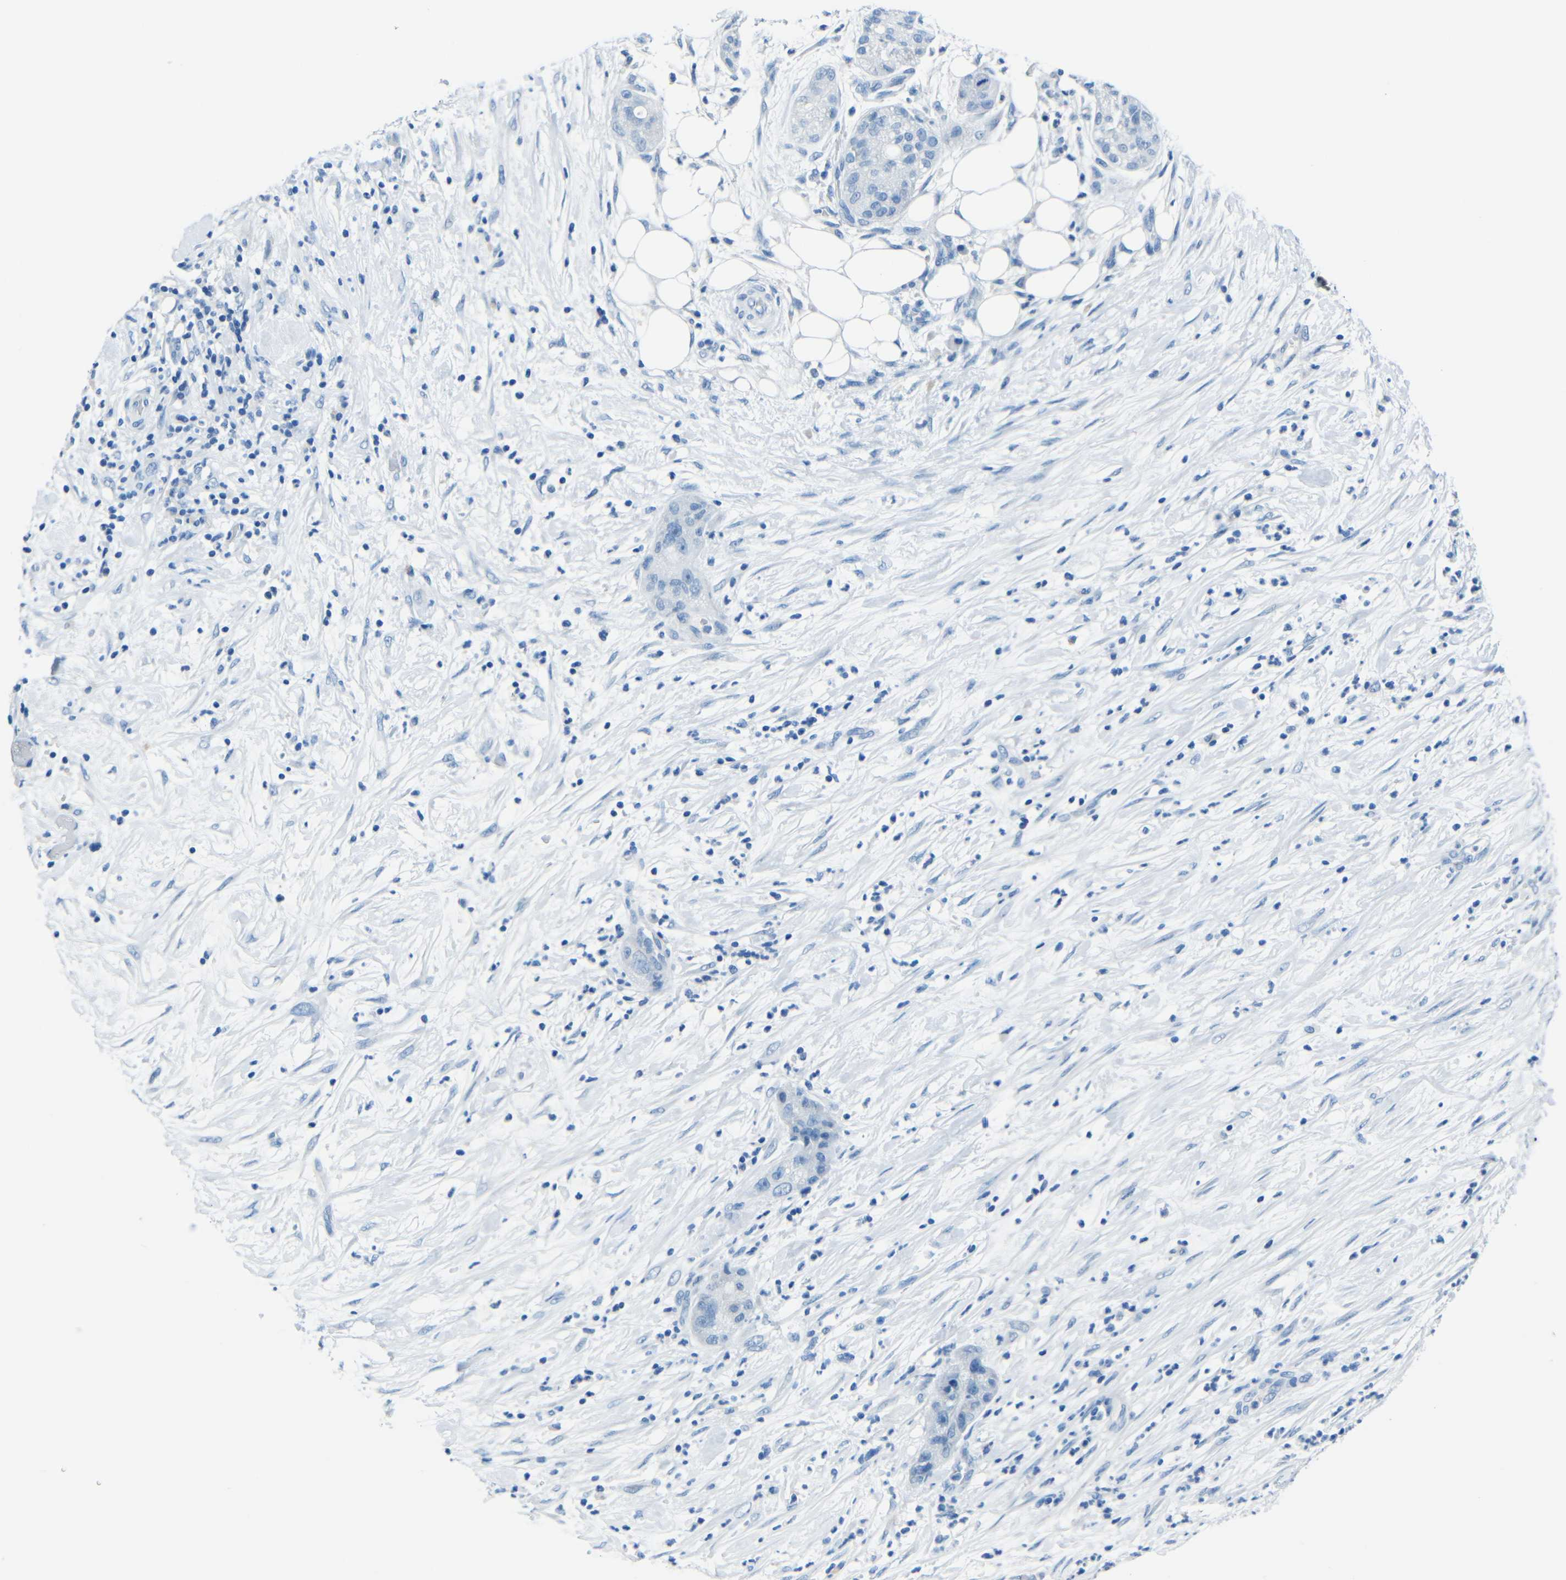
{"staining": {"intensity": "negative", "quantity": "none", "location": "none"}, "tissue": "pancreatic cancer", "cell_type": "Tumor cells", "image_type": "cancer", "snomed": [{"axis": "morphology", "description": "Adenocarcinoma, NOS"}, {"axis": "topography", "description": "Pancreas"}], "caption": "An immunohistochemistry photomicrograph of pancreatic adenocarcinoma is shown. There is no staining in tumor cells of pancreatic adenocarcinoma. (Immunohistochemistry, brightfield microscopy, high magnification).", "gene": "FBN2", "patient": {"sex": "female", "age": 78}}